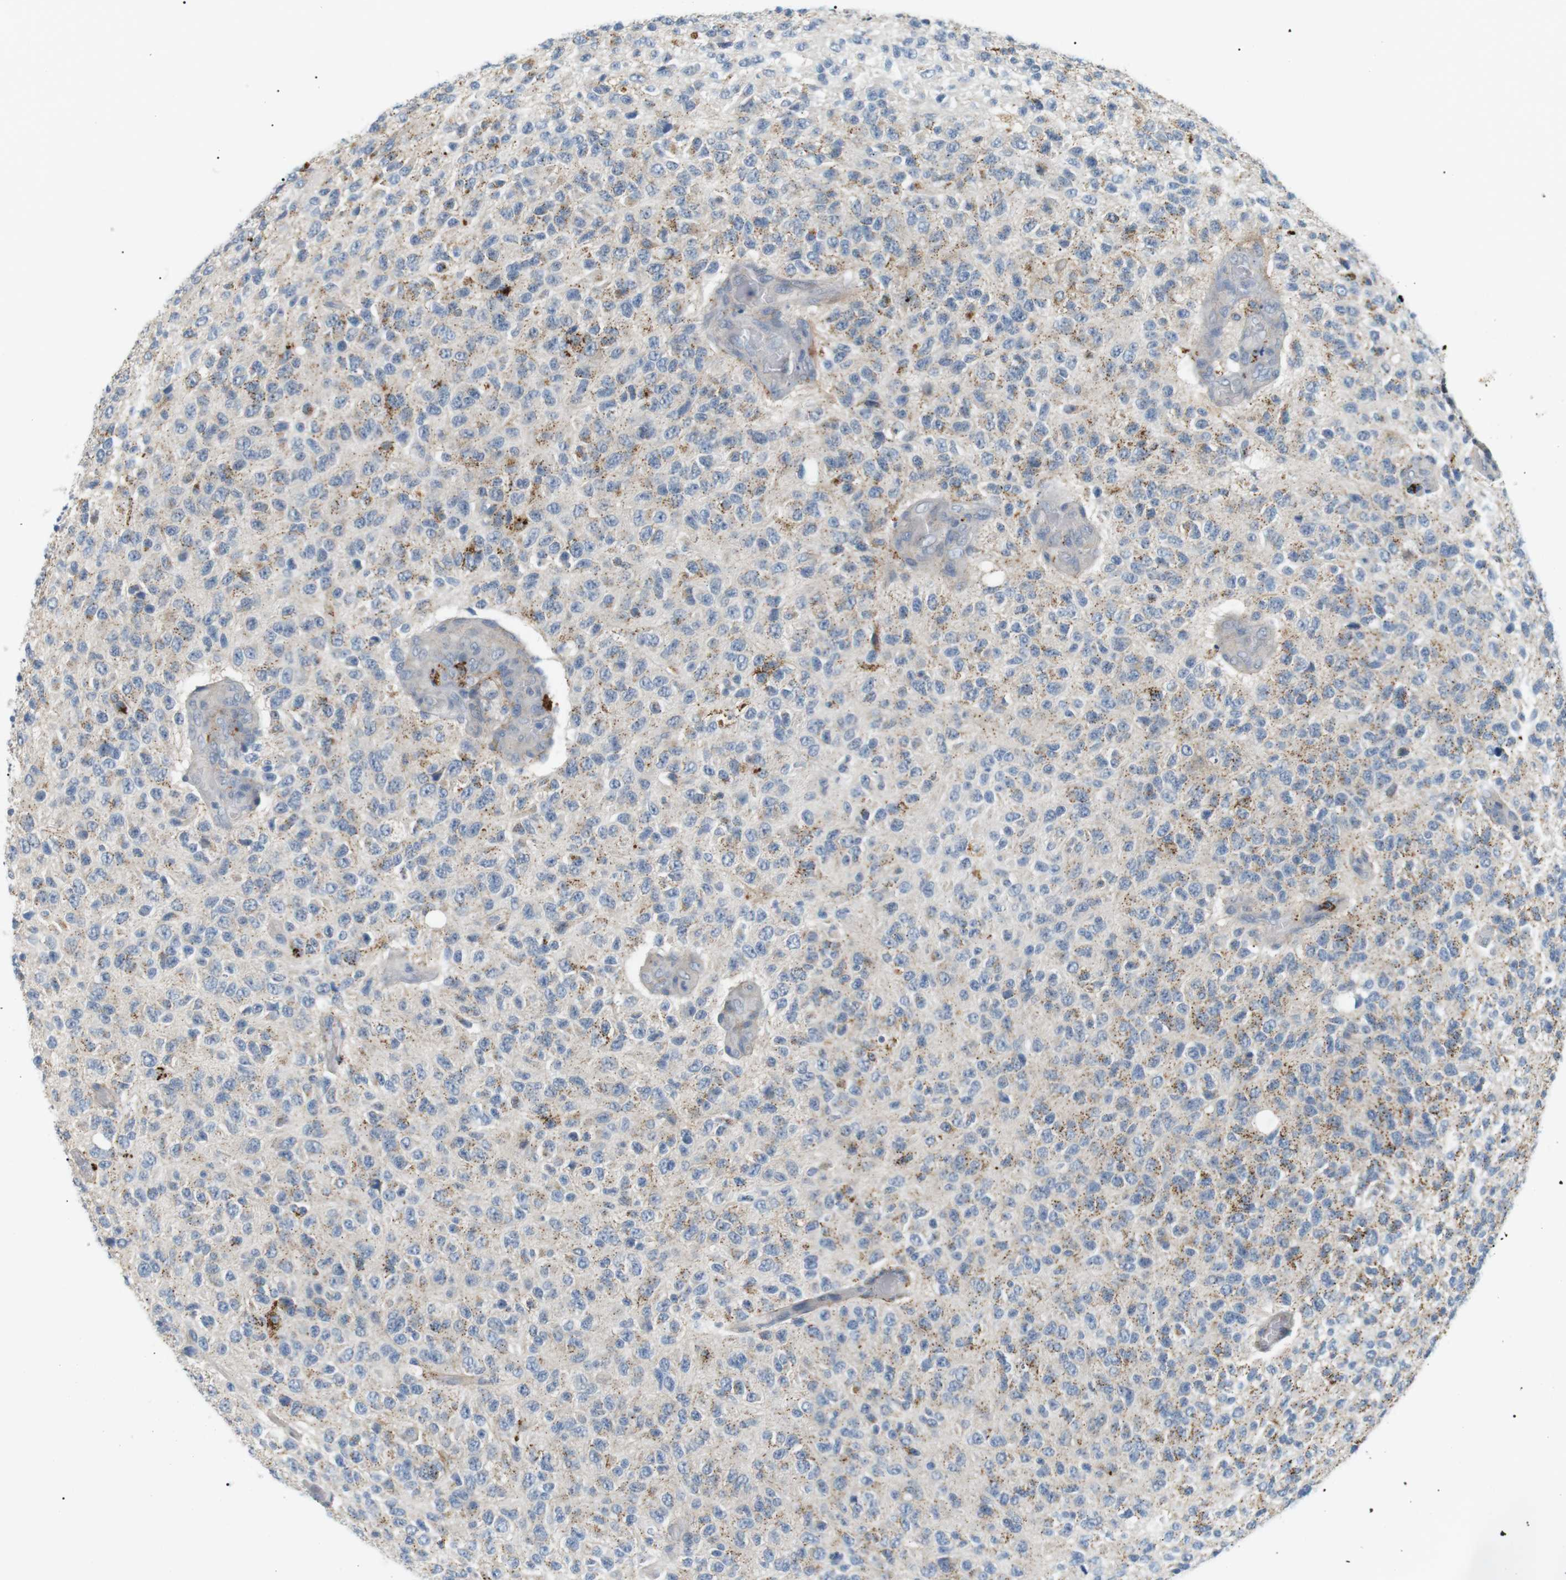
{"staining": {"intensity": "weak", "quantity": "25%-75%", "location": "cytoplasmic/membranous"}, "tissue": "glioma", "cell_type": "Tumor cells", "image_type": "cancer", "snomed": [{"axis": "morphology", "description": "Glioma, malignant, High grade"}, {"axis": "topography", "description": "pancreas cauda"}], "caption": "The micrograph exhibits a brown stain indicating the presence of a protein in the cytoplasmic/membranous of tumor cells in malignant high-grade glioma.", "gene": "B4GALNT2", "patient": {"sex": "male", "age": 60}}